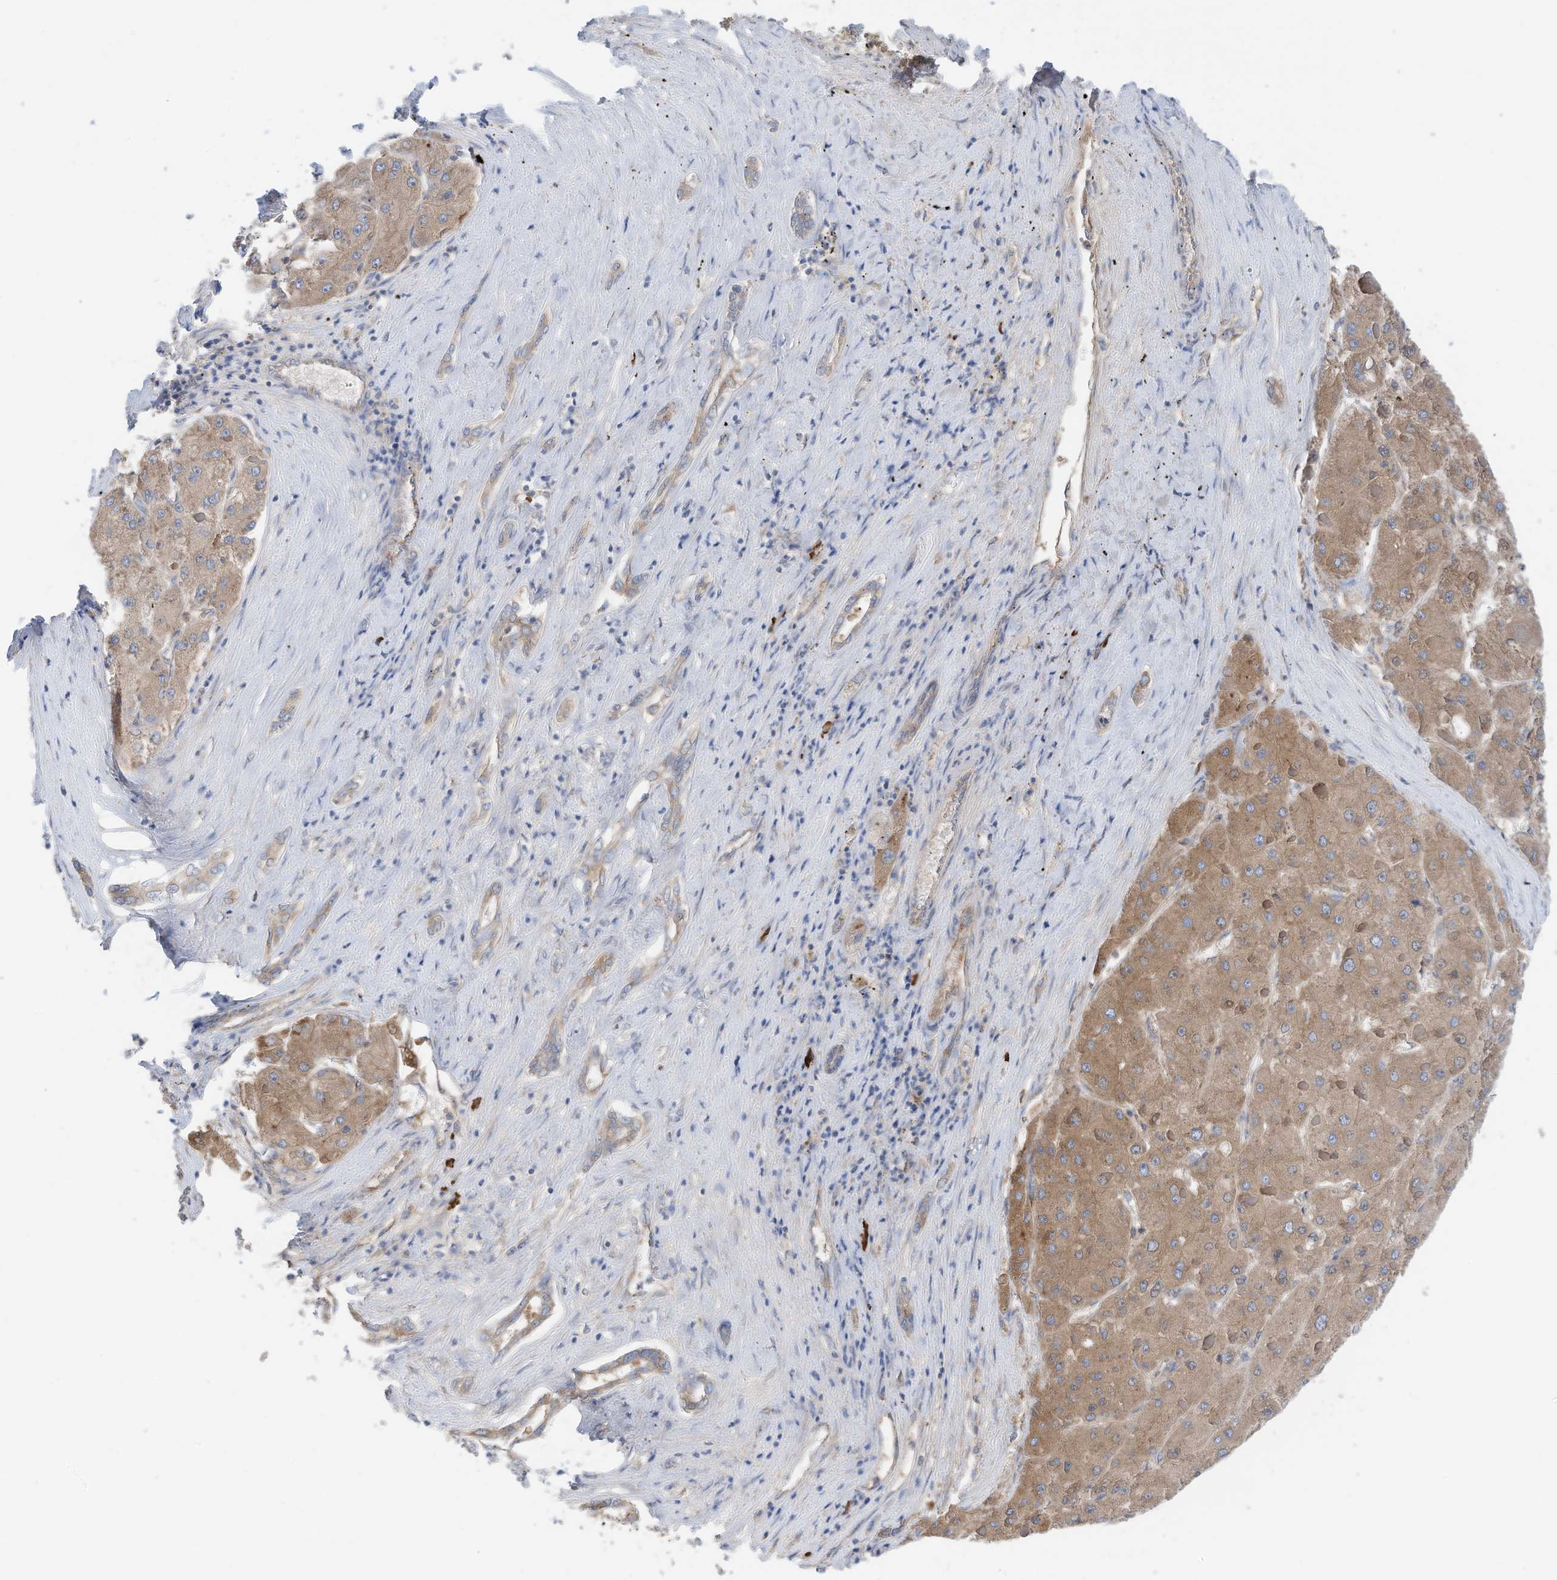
{"staining": {"intensity": "moderate", "quantity": "25%-75%", "location": "cytoplasmic/membranous"}, "tissue": "liver cancer", "cell_type": "Tumor cells", "image_type": "cancer", "snomed": [{"axis": "morphology", "description": "Carcinoma, Hepatocellular, NOS"}, {"axis": "topography", "description": "Liver"}], "caption": "A micrograph of hepatocellular carcinoma (liver) stained for a protein reveals moderate cytoplasmic/membranous brown staining in tumor cells.", "gene": "SLC5A11", "patient": {"sex": "female", "age": 73}}